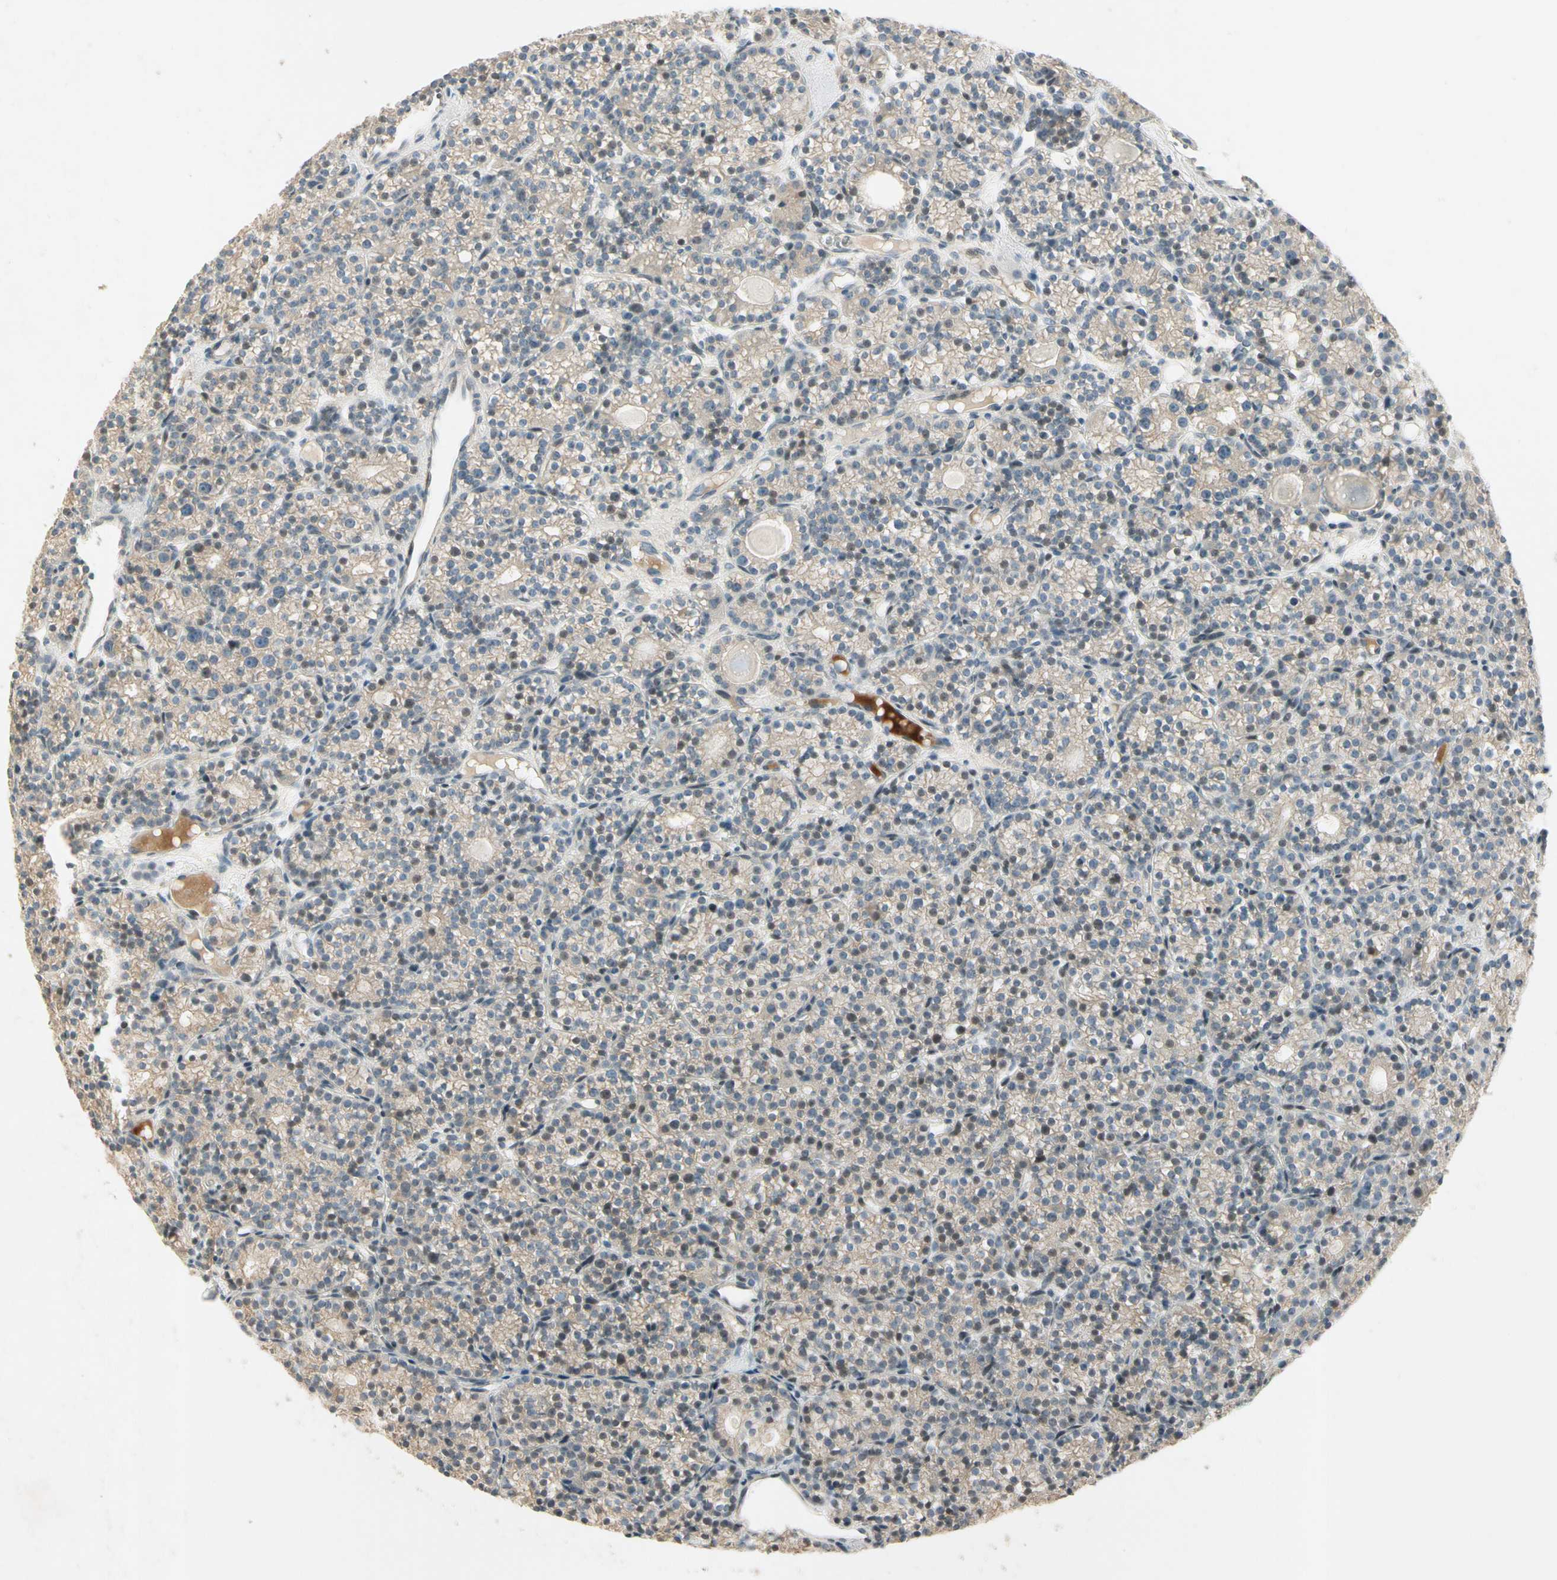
{"staining": {"intensity": "negative", "quantity": "none", "location": "none"}, "tissue": "parathyroid gland", "cell_type": "Glandular cells", "image_type": "normal", "snomed": [{"axis": "morphology", "description": "Normal tissue, NOS"}, {"axis": "topography", "description": "Parathyroid gland"}], "caption": "Glandular cells show no significant staining in benign parathyroid gland. (DAB (3,3'-diaminobenzidine) immunohistochemistry (IHC) visualized using brightfield microscopy, high magnification).", "gene": "PPP3CB", "patient": {"sex": "female", "age": 64}}